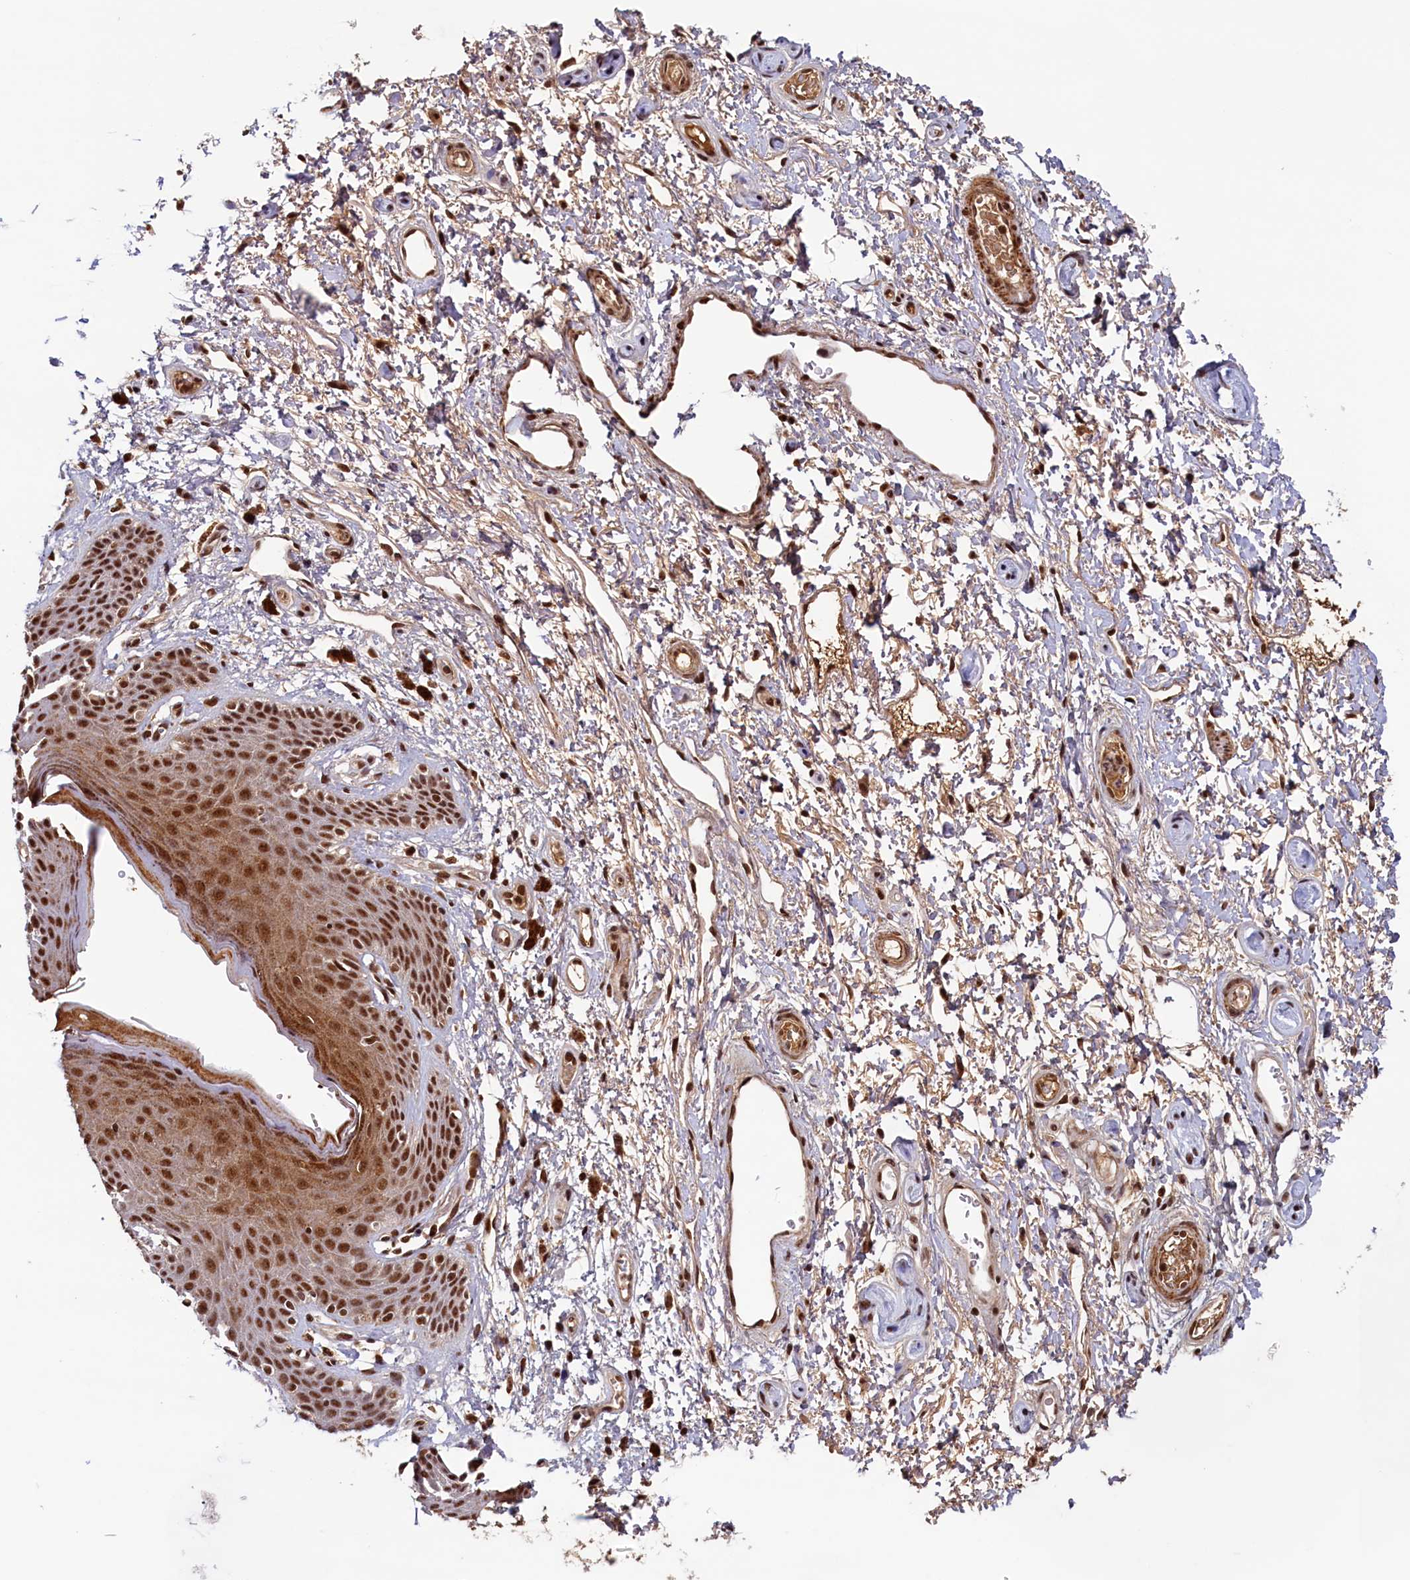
{"staining": {"intensity": "strong", "quantity": ">75%", "location": "cytoplasmic/membranous,nuclear"}, "tissue": "skin", "cell_type": "Epidermal cells", "image_type": "normal", "snomed": [{"axis": "morphology", "description": "Normal tissue, NOS"}, {"axis": "topography", "description": "Anal"}], "caption": "Unremarkable skin displays strong cytoplasmic/membranous,nuclear staining in approximately >75% of epidermal cells, visualized by immunohistochemistry.", "gene": "ZC3H18", "patient": {"sex": "female", "age": 46}}